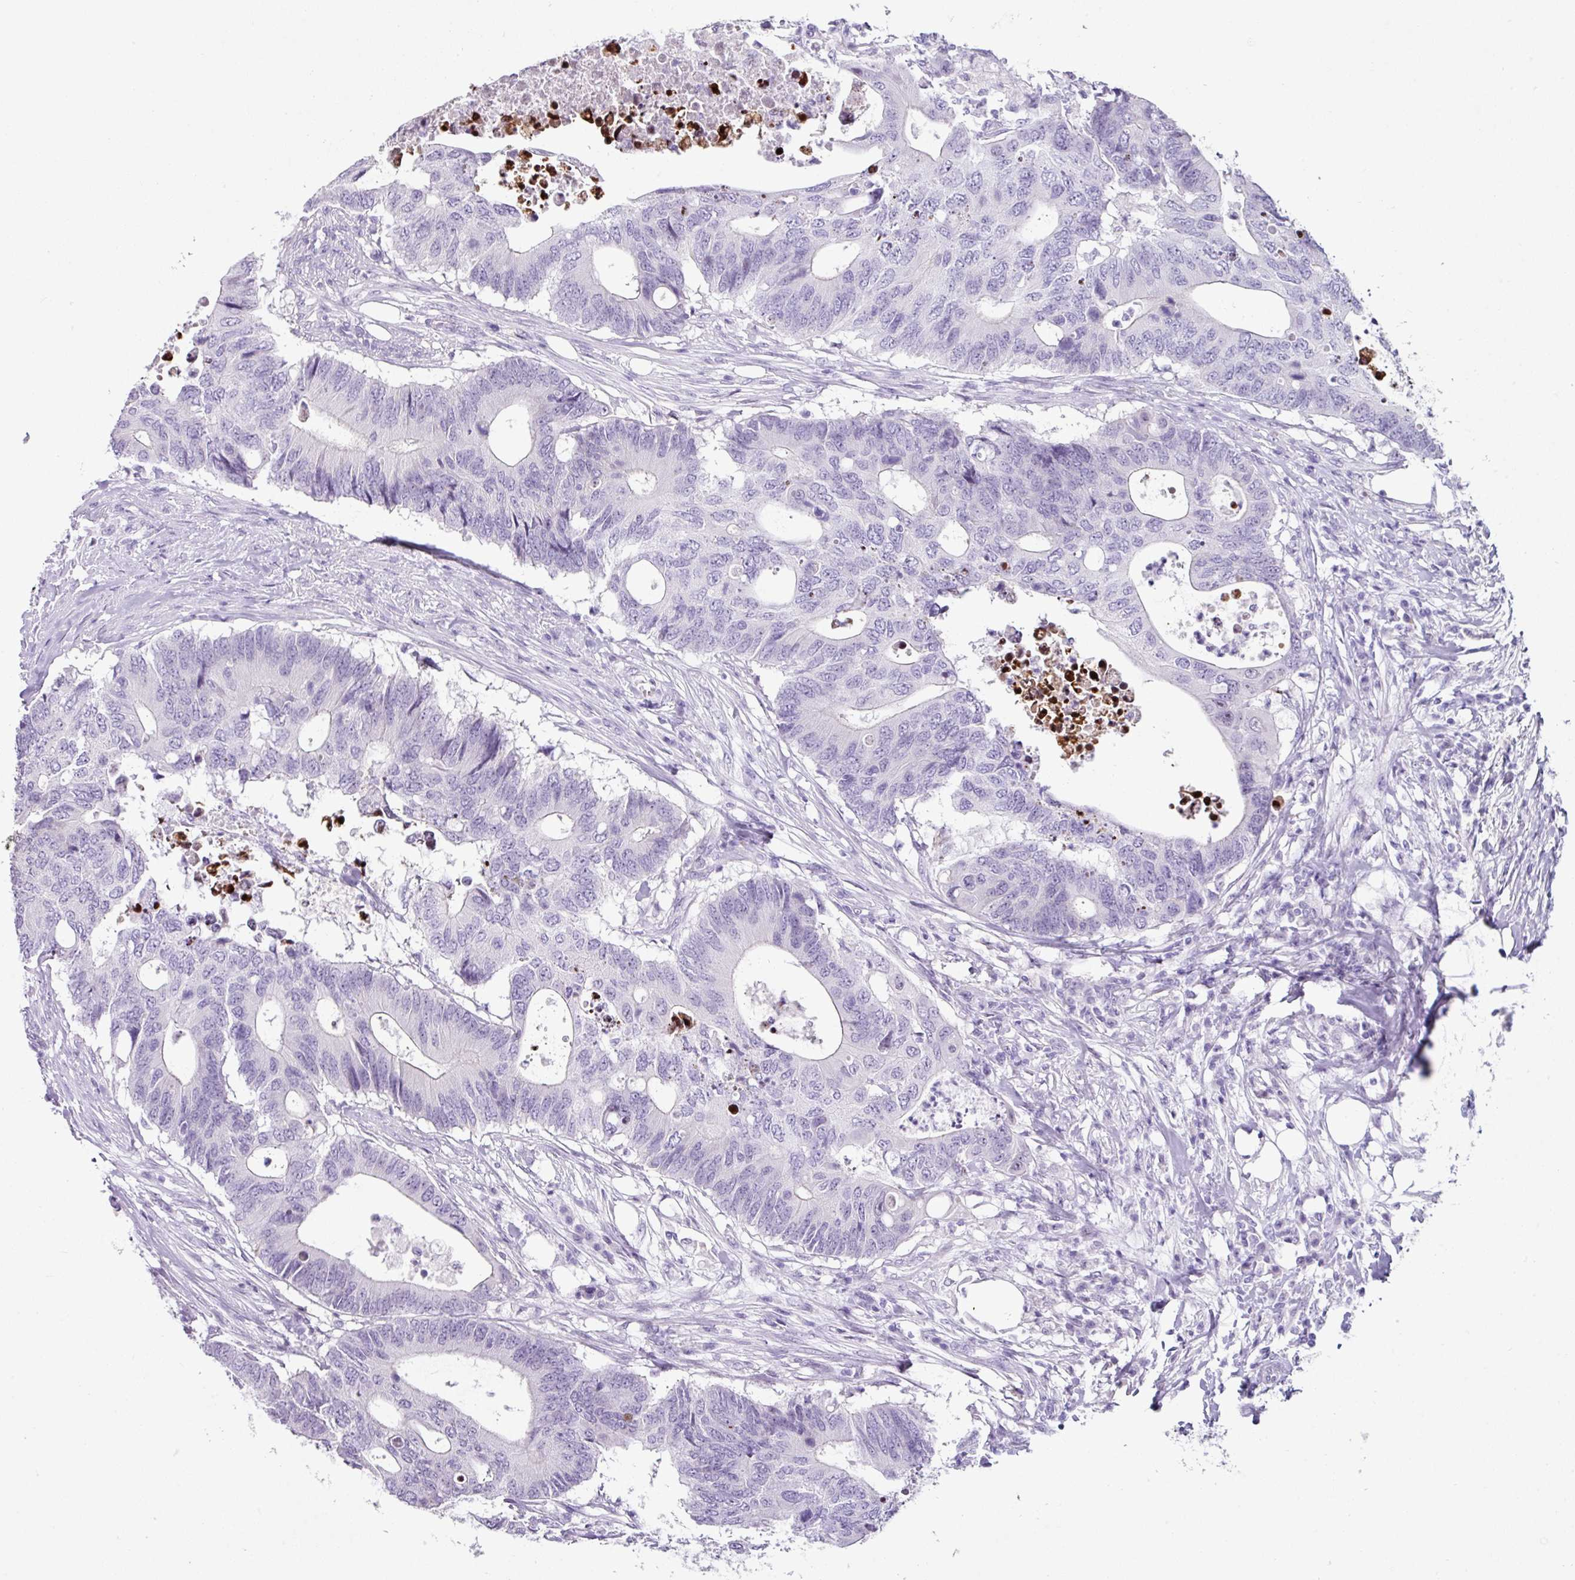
{"staining": {"intensity": "negative", "quantity": "none", "location": "none"}, "tissue": "colorectal cancer", "cell_type": "Tumor cells", "image_type": "cancer", "snomed": [{"axis": "morphology", "description": "Adenocarcinoma, NOS"}, {"axis": "topography", "description": "Colon"}], "caption": "Tumor cells are negative for brown protein staining in colorectal adenocarcinoma.", "gene": "TRA2A", "patient": {"sex": "male", "age": 71}}